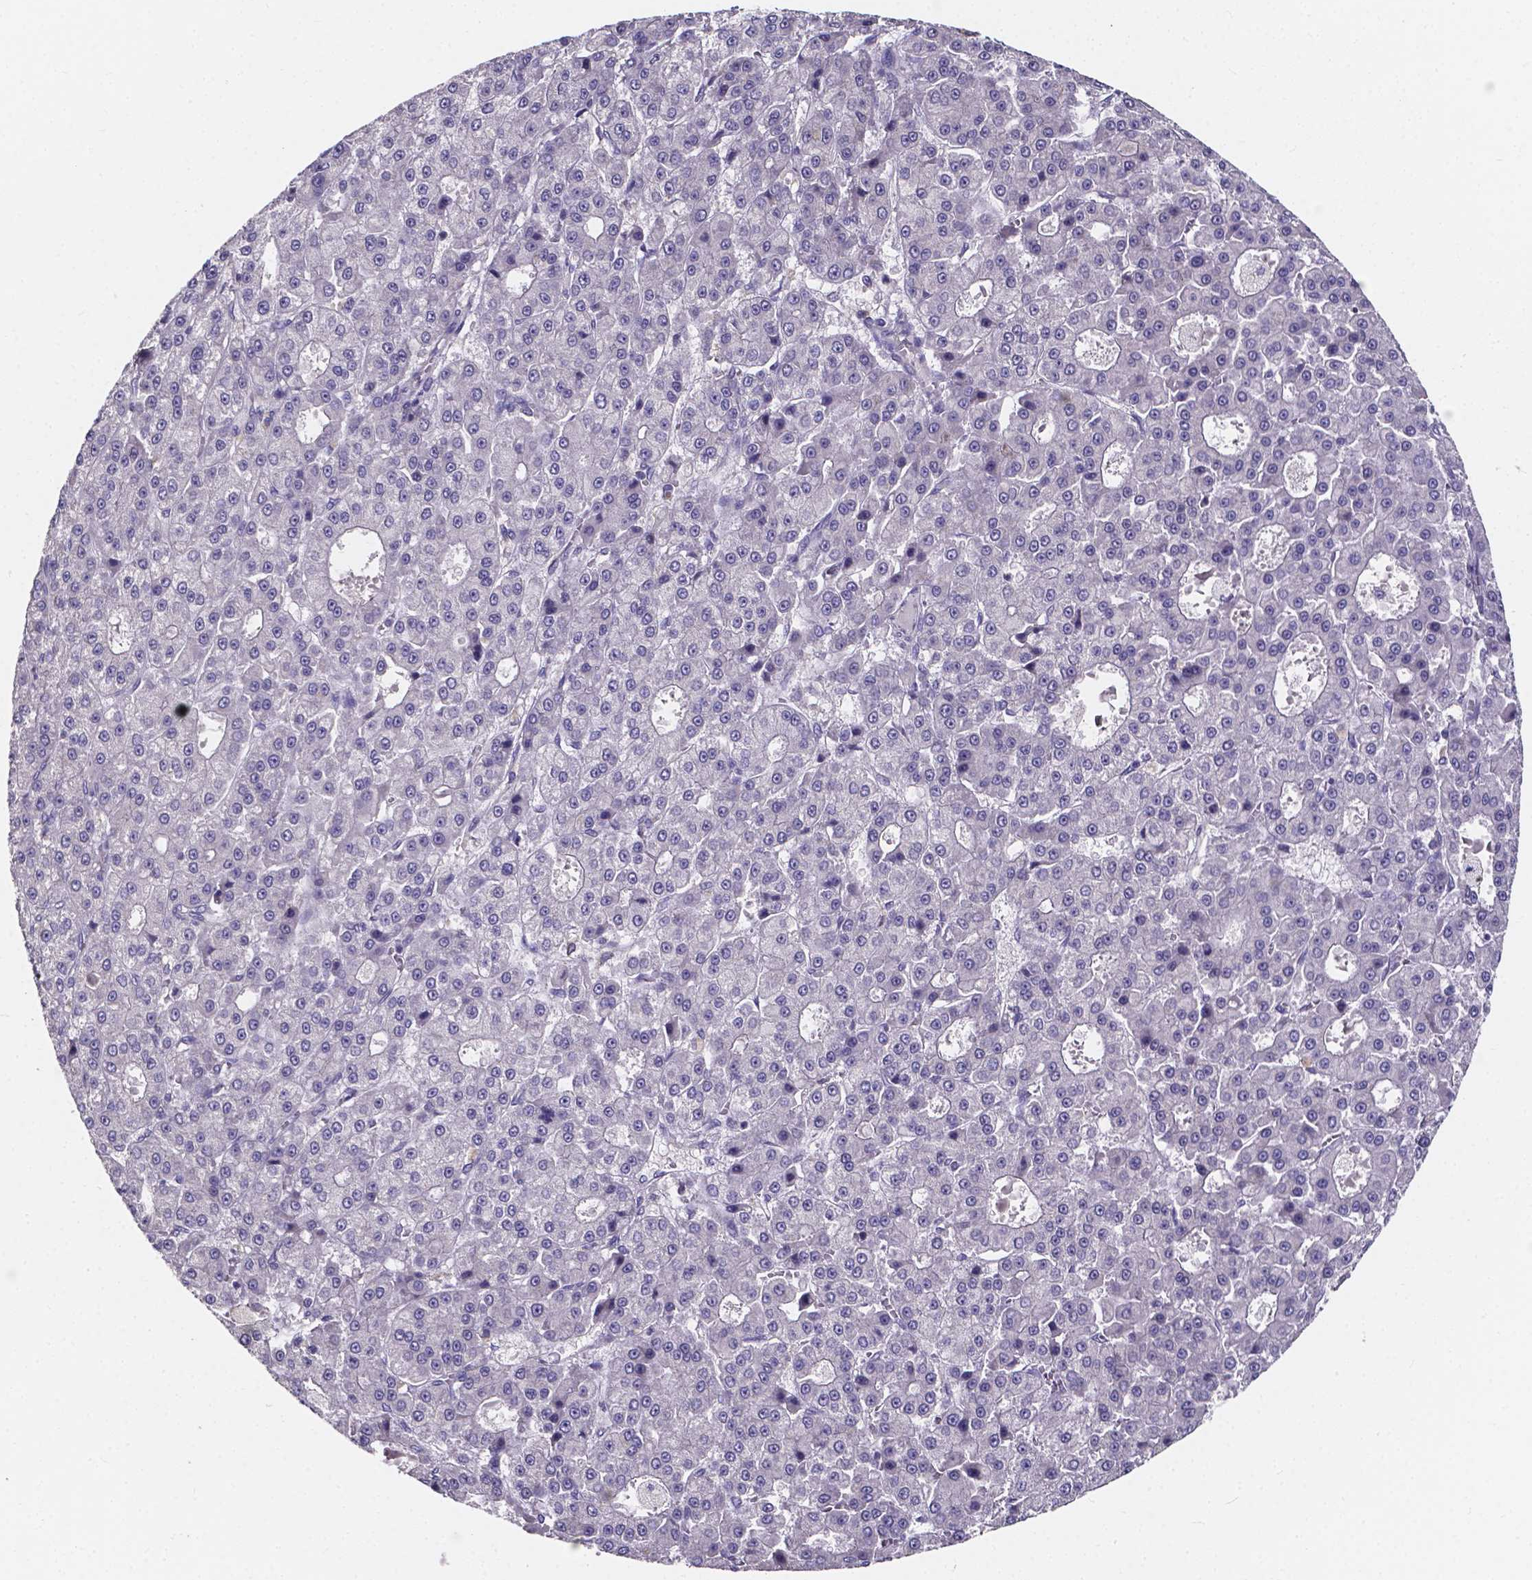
{"staining": {"intensity": "negative", "quantity": "none", "location": "none"}, "tissue": "liver cancer", "cell_type": "Tumor cells", "image_type": "cancer", "snomed": [{"axis": "morphology", "description": "Carcinoma, Hepatocellular, NOS"}, {"axis": "topography", "description": "Liver"}], "caption": "High magnification brightfield microscopy of liver cancer stained with DAB (3,3'-diaminobenzidine) (brown) and counterstained with hematoxylin (blue): tumor cells show no significant positivity.", "gene": "SPOCD1", "patient": {"sex": "male", "age": 70}}